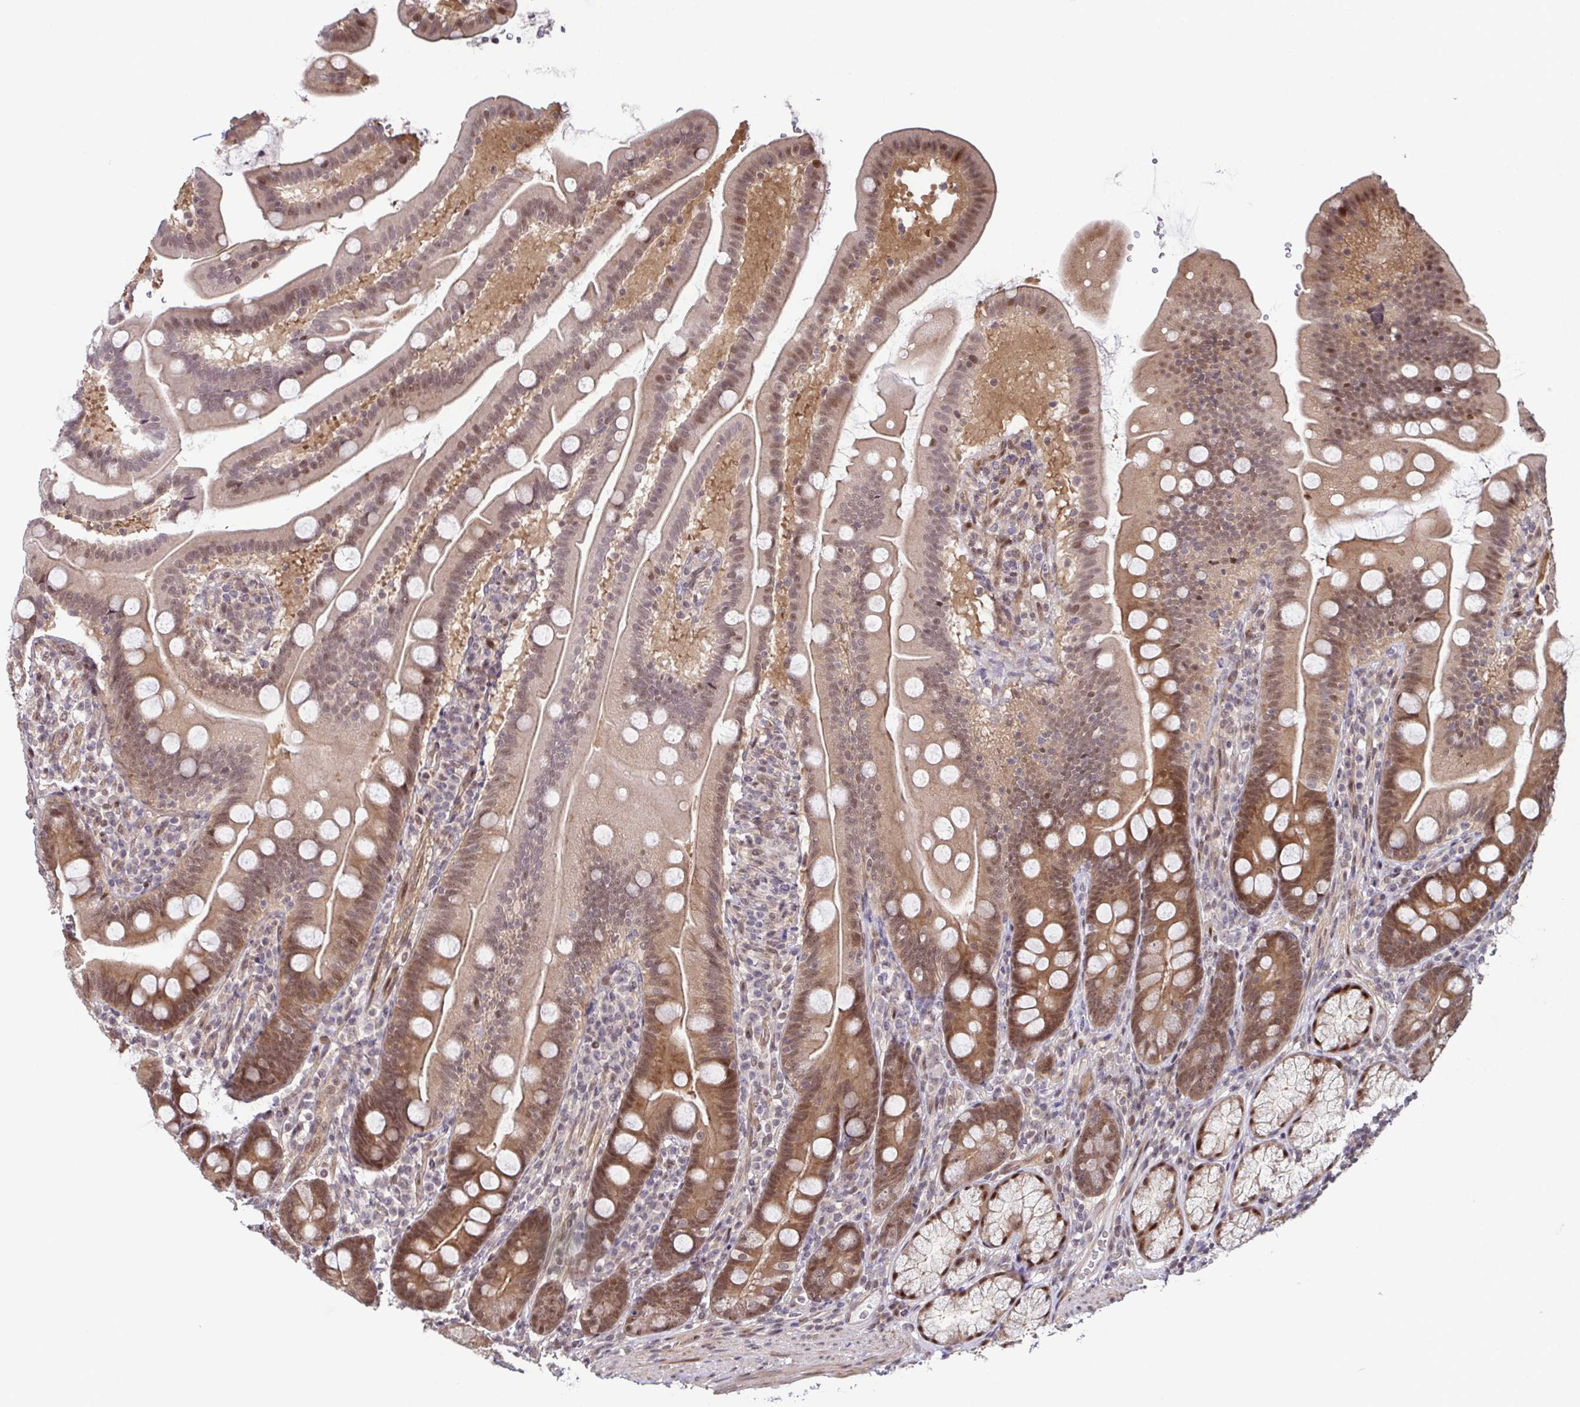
{"staining": {"intensity": "moderate", "quantity": ">75%", "location": "nuclear"}, "tissue": "duodenum", "cell_type": "Glandular cells", "image_type": "normal", "snomed": [{"axis": "morphology", "description": "Normal tissue, NOS"}, {"axis": "topography", "description": "Duodenum"}], "caption": "The histopathology image exhibits staining of benign duodenum, revealing moderate nuclear protein staining (brown color) within glandular cells. Immunohistochemistry (ihc) stains the protein in brown and the nuclei are stained blue.", "gene": "DNAJB1", "patient": {"sex": "female", "age": 67}}